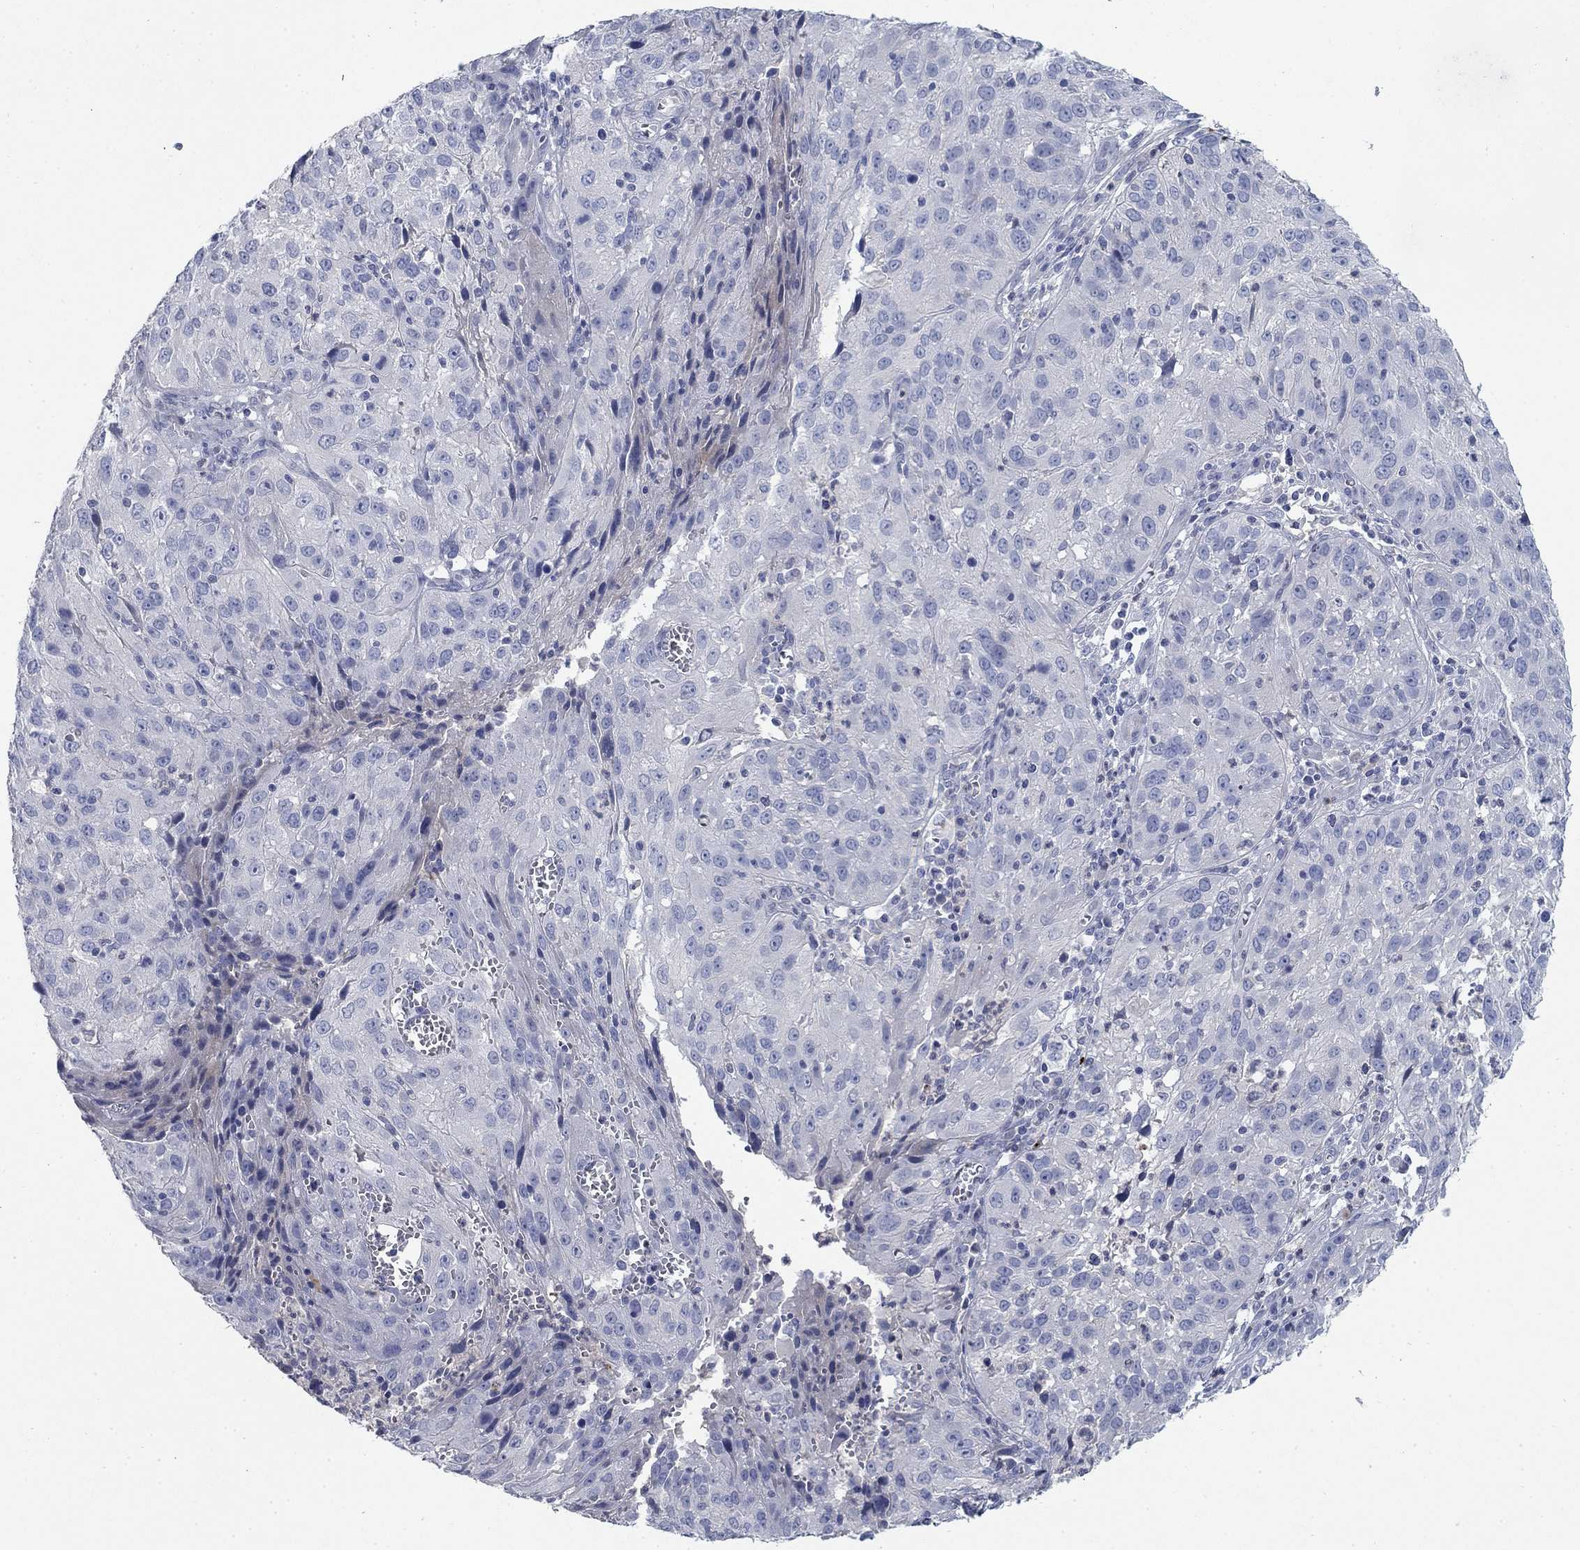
{"staining": {"intensity": "negative", "quantity": "none", "location": "none"}, "tissue": "cervical cancer", "cell_type": "Tumor cells", "image_type": "cancer", "snomed": [{"axis": "morphology", "description": "Squamous cell carcinoma, NOS"}, {"axis": "topography", "description": "Cervix"}], "caption": "Tumor cells show no significant staining in cervical cancer.", "gene": "TMEM249", "patient": {"sex": "female", "age": 32}}